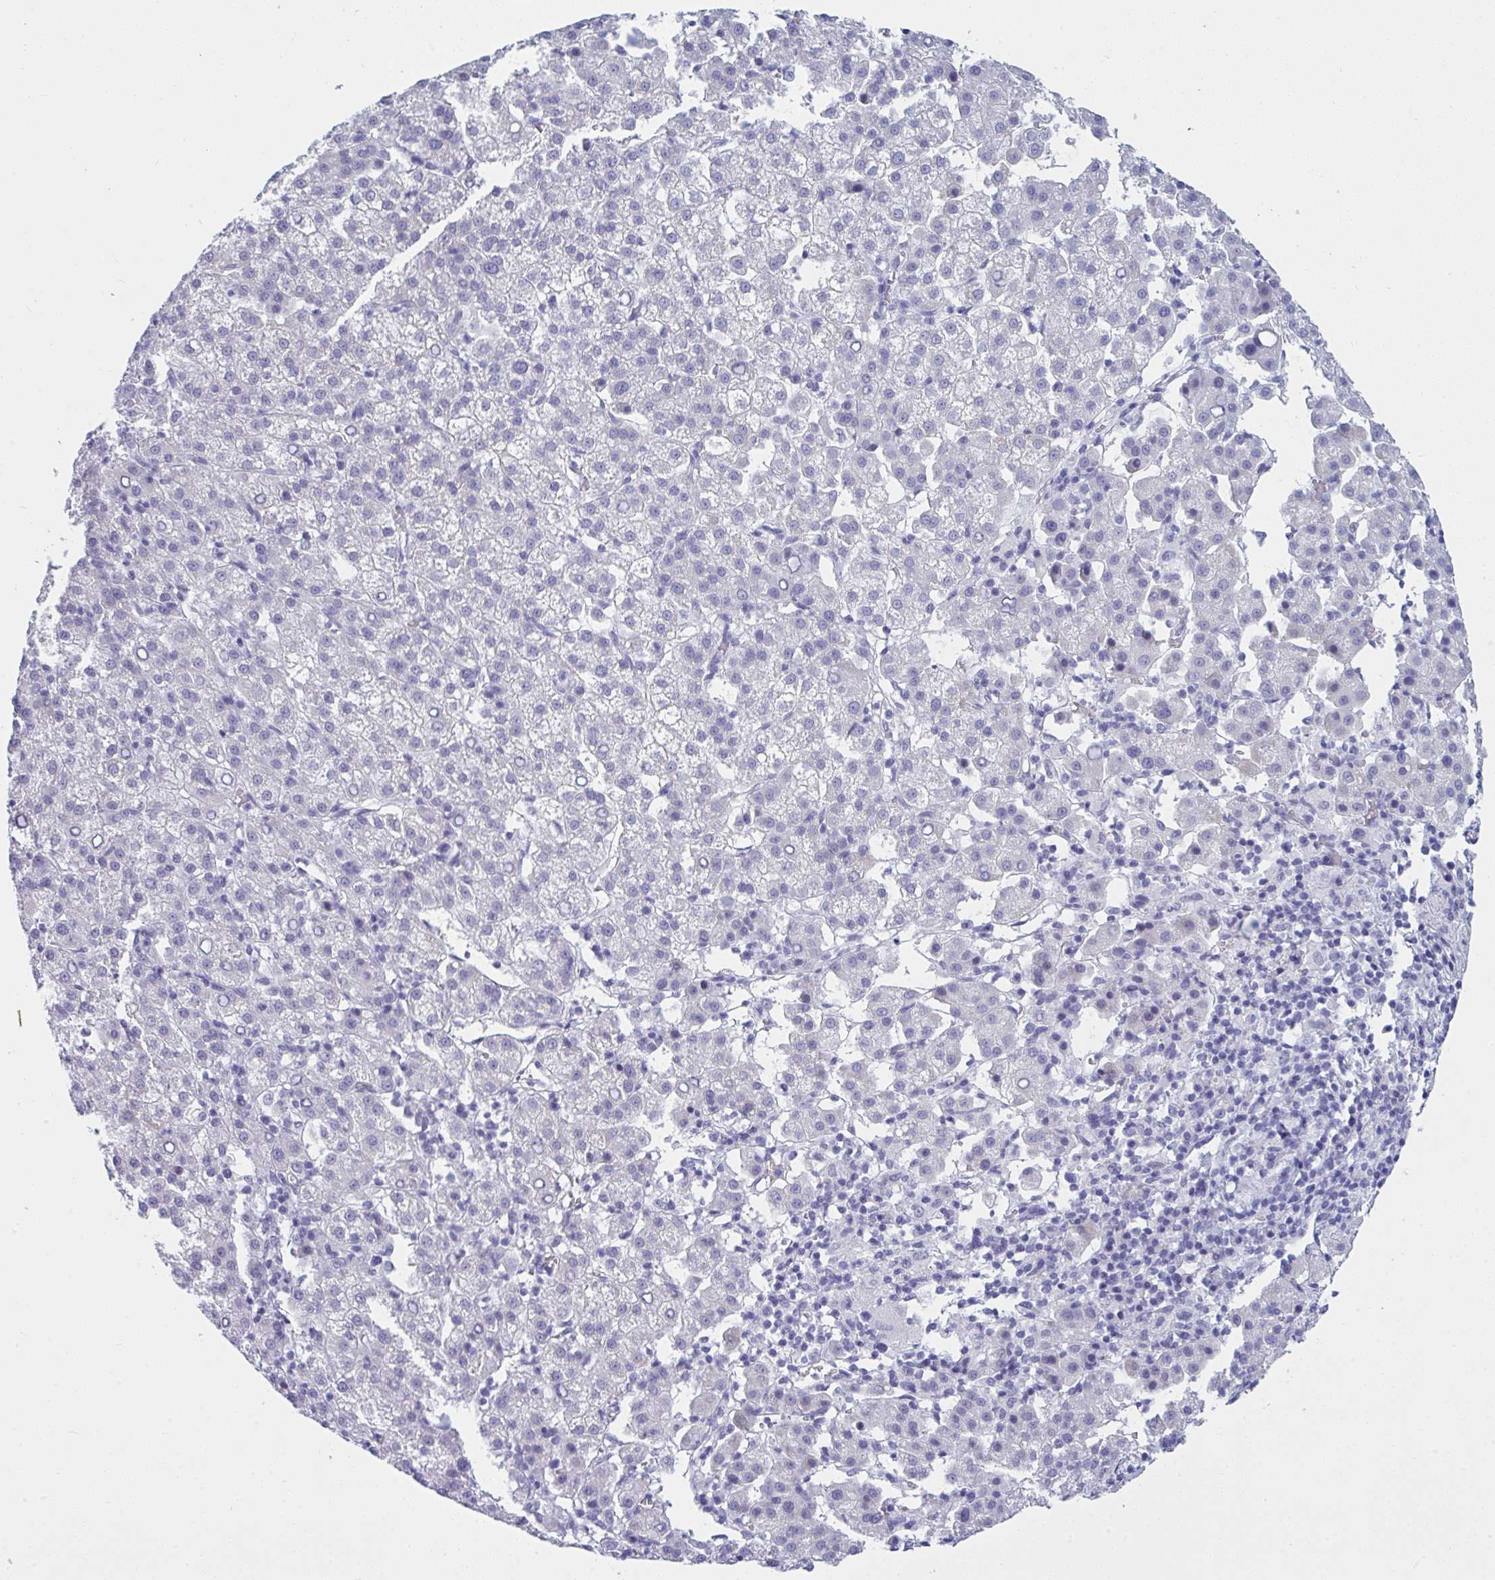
{"staining": {"intensity": "negative", "quantity": "none", "location": "none"}, "tissue": "liver cancer", "cell_type": "Tumor cells", "image_type": "cancer", "snomed": [{"axis": "morphology", "description": "Carcinoma, Hepatocellular, NOS"}, {"axis": "topography", "description": "Liver"}], "caption": "This is an IHC histopathology image of human hepatocellular carcinoma (liver). There is no expression in tumor cells.", "gene": "PRDM9", "patient": {"sex": "female", "age": 58}}